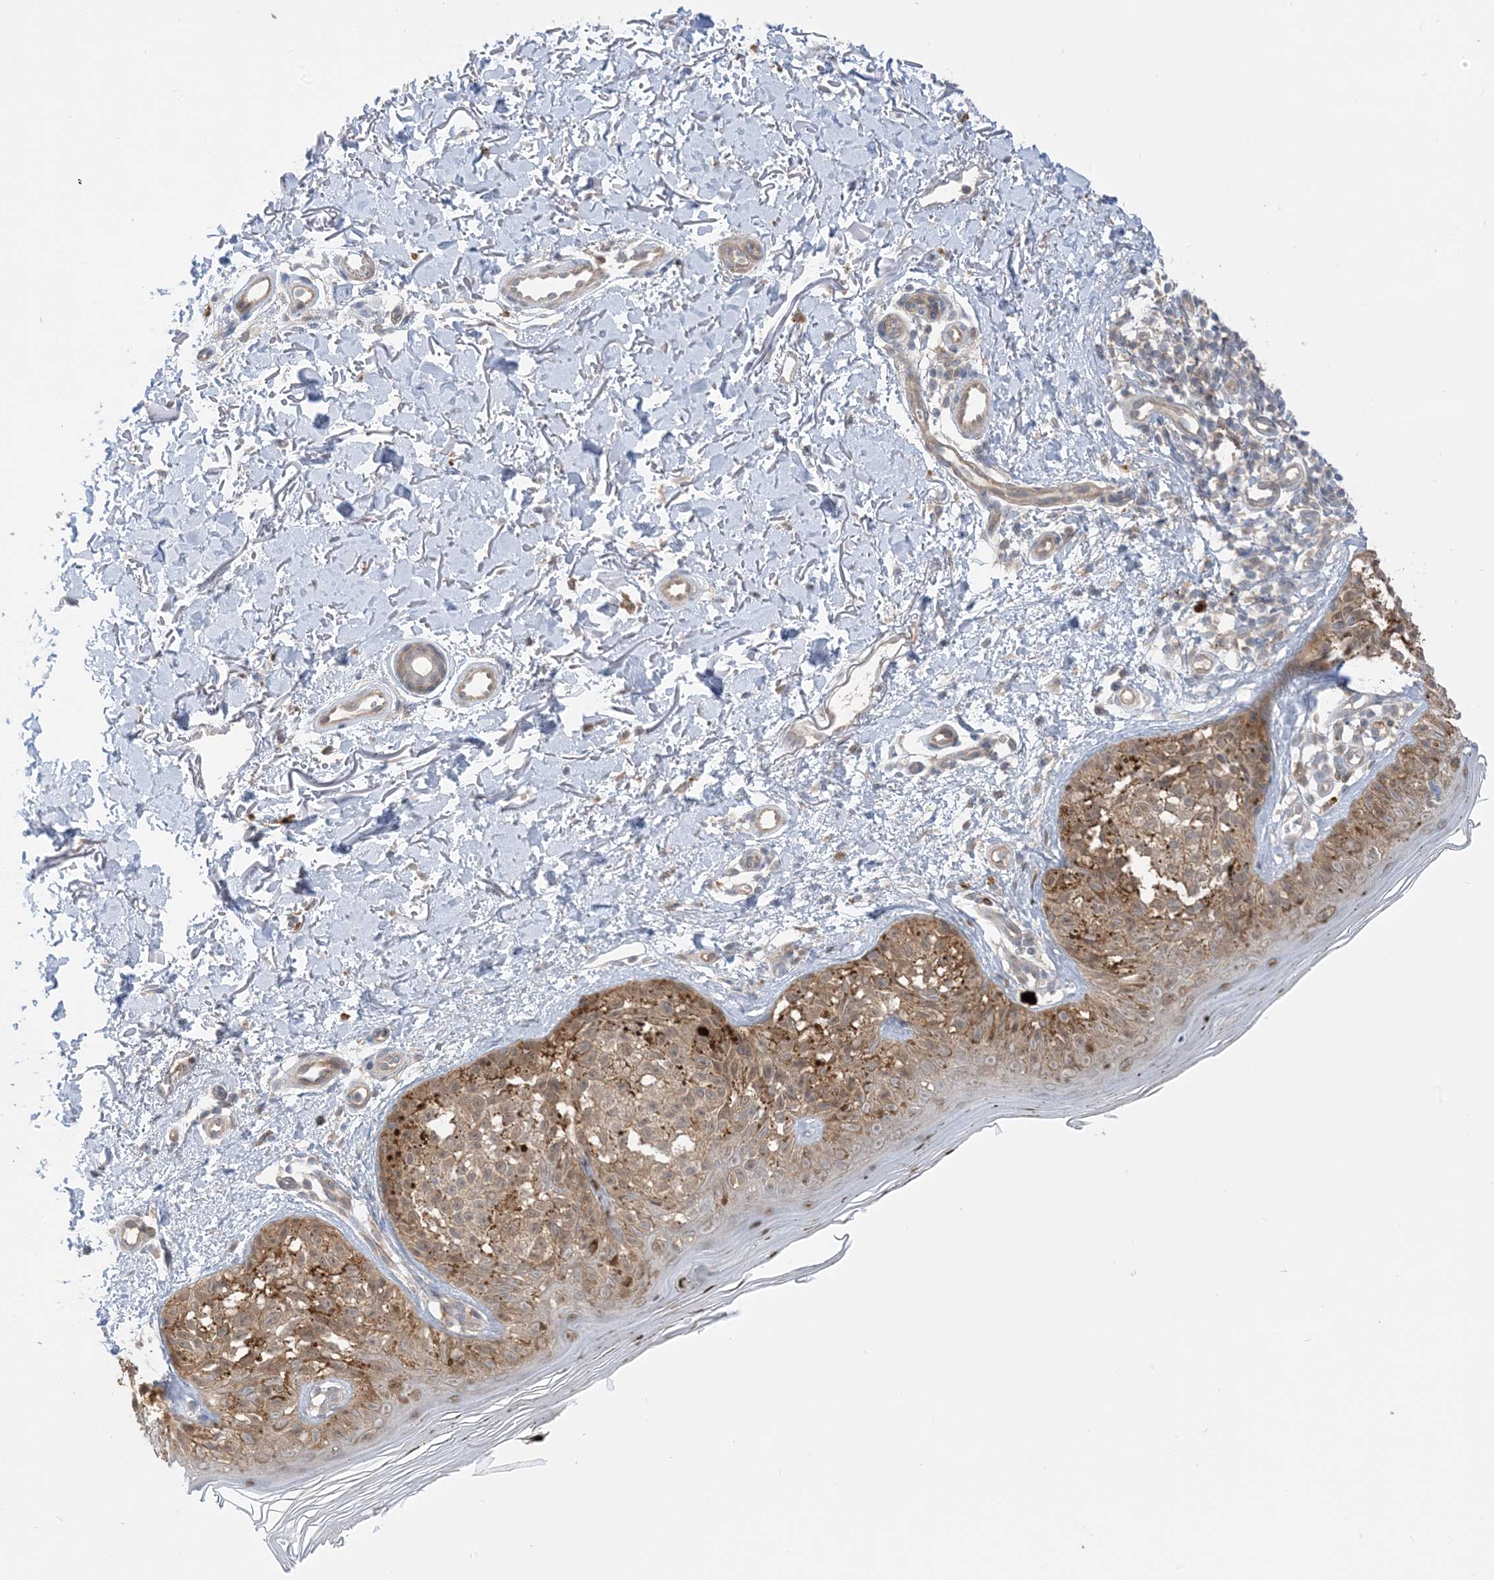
{"staining": {"intensity": "weak", "quantity": ">75%", "location": "cytoplasmic/membranous"}, "tissue": "melanoma", "cell_type": "Tumor cells", "image_type": "cancer", "snomed": [{"axis": "morphology", "description": "Malignant melanoma, NOS"}, {"axis": "topography", "description": "Skin"}], "caption": "Malignant melanoma stained with immunohistochemistry exhibits weak cytoplasmic/membranous expression in approximately >75% of tumor cells. The protein of interest is stained brown, and the nuclei are stained in blue (DAB (3,3'-diaminobenzidine) IHC with brightfield microscopy, high magnification).", "gene": "WDR26", "patient": {"sex": "female", "age": 50}}